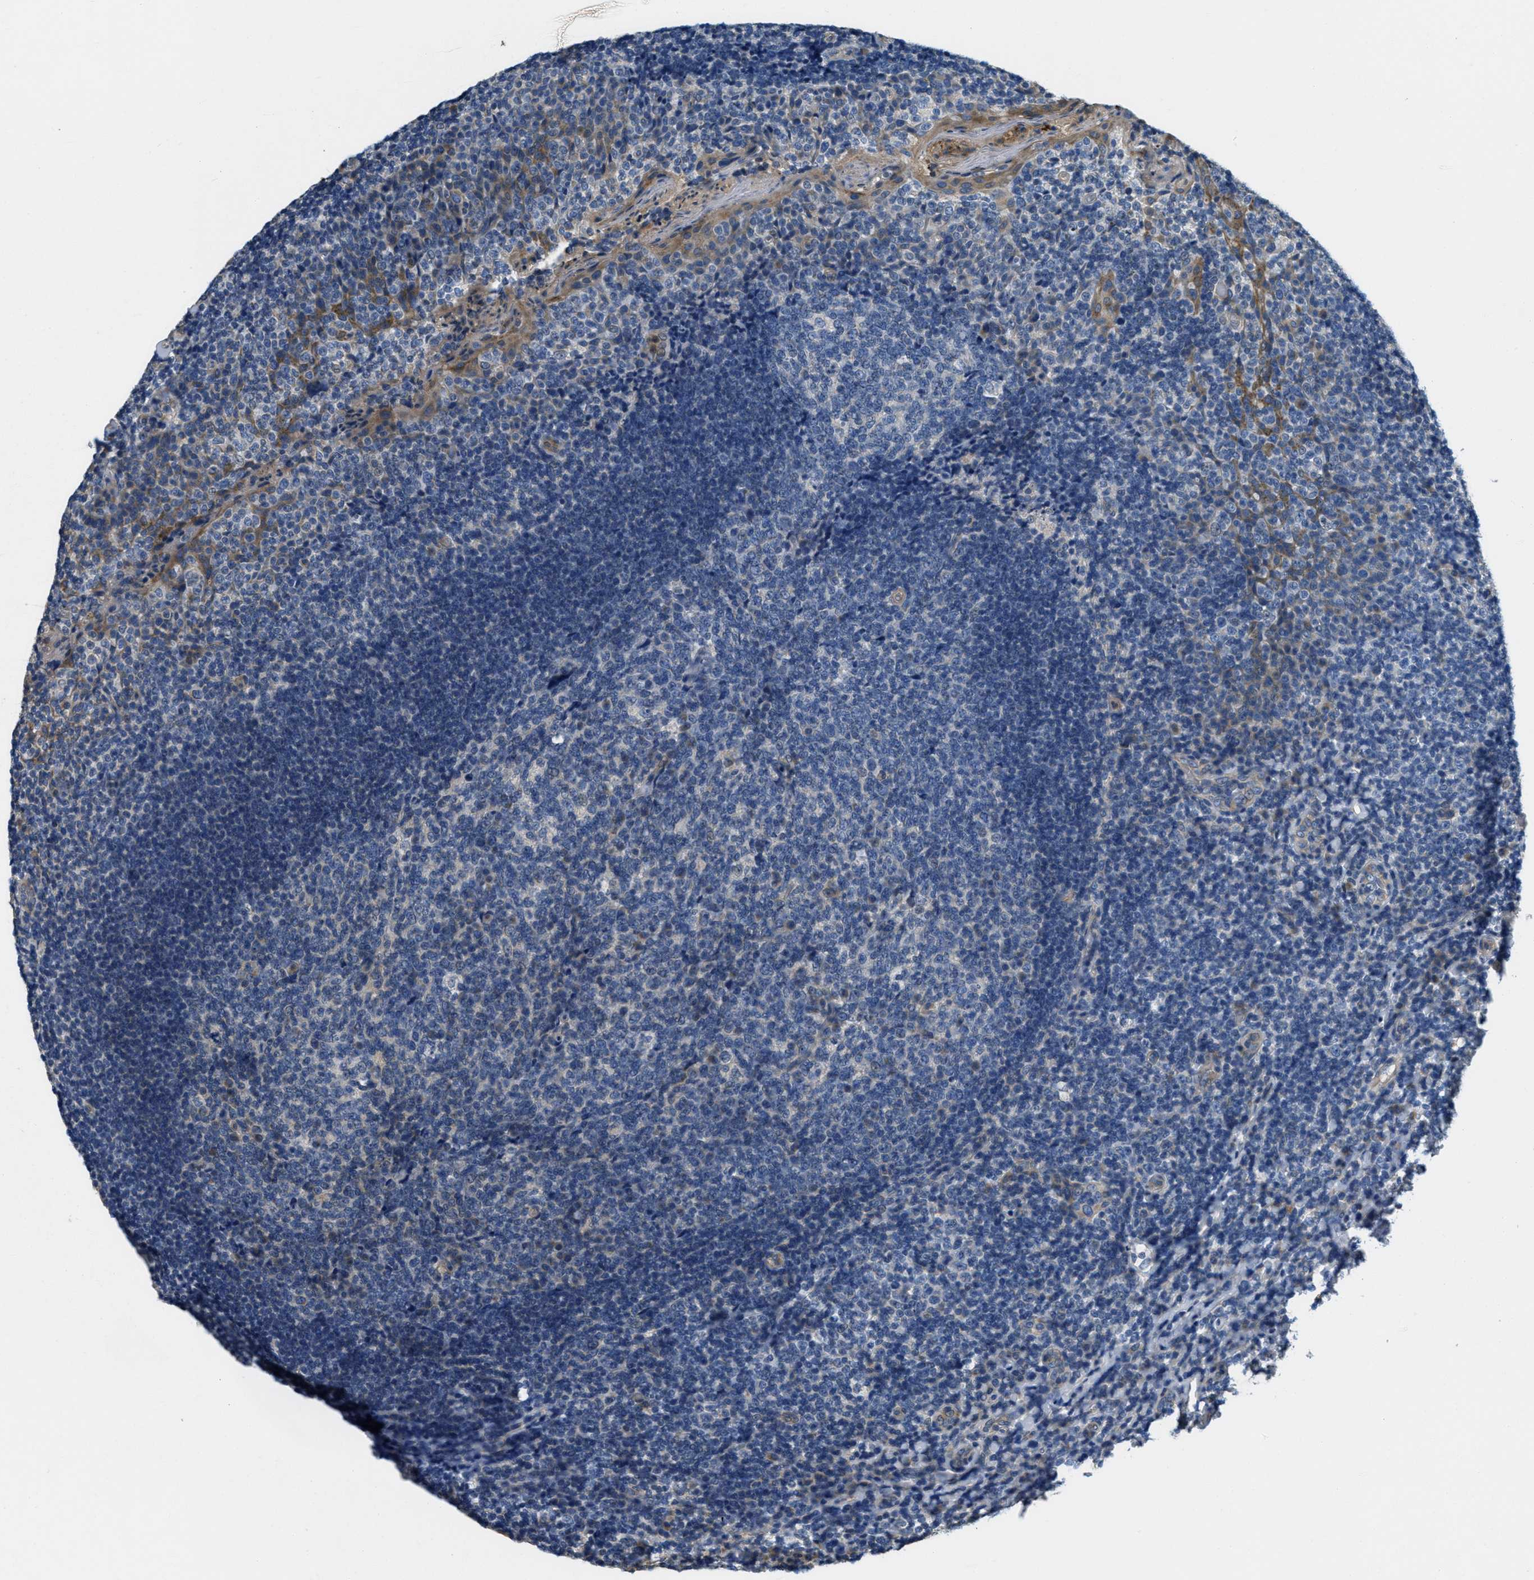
{"staining": {"intensity": "weak", "quantity": "<25%", "location": "cytoplasmic/membranous"}, "tissue": "tonsil", "cell_type": "Germinal center cells", "image_type": "normal", "snomed": [{"axis": "morphology", "description": "Normal tissue, NOS"}, {"axis": "topography", "description": "Tonsil"}], "caption": "Immunohistochemistry (IHC) histopathology image of benign tonsil: tonsil stained with DAB (3,3'-diaminobenzidine) exhibits no significant protein staining in germinal center cells.", "gene": "TOMM70", "patient": {"sex": "male", "age": 17}}